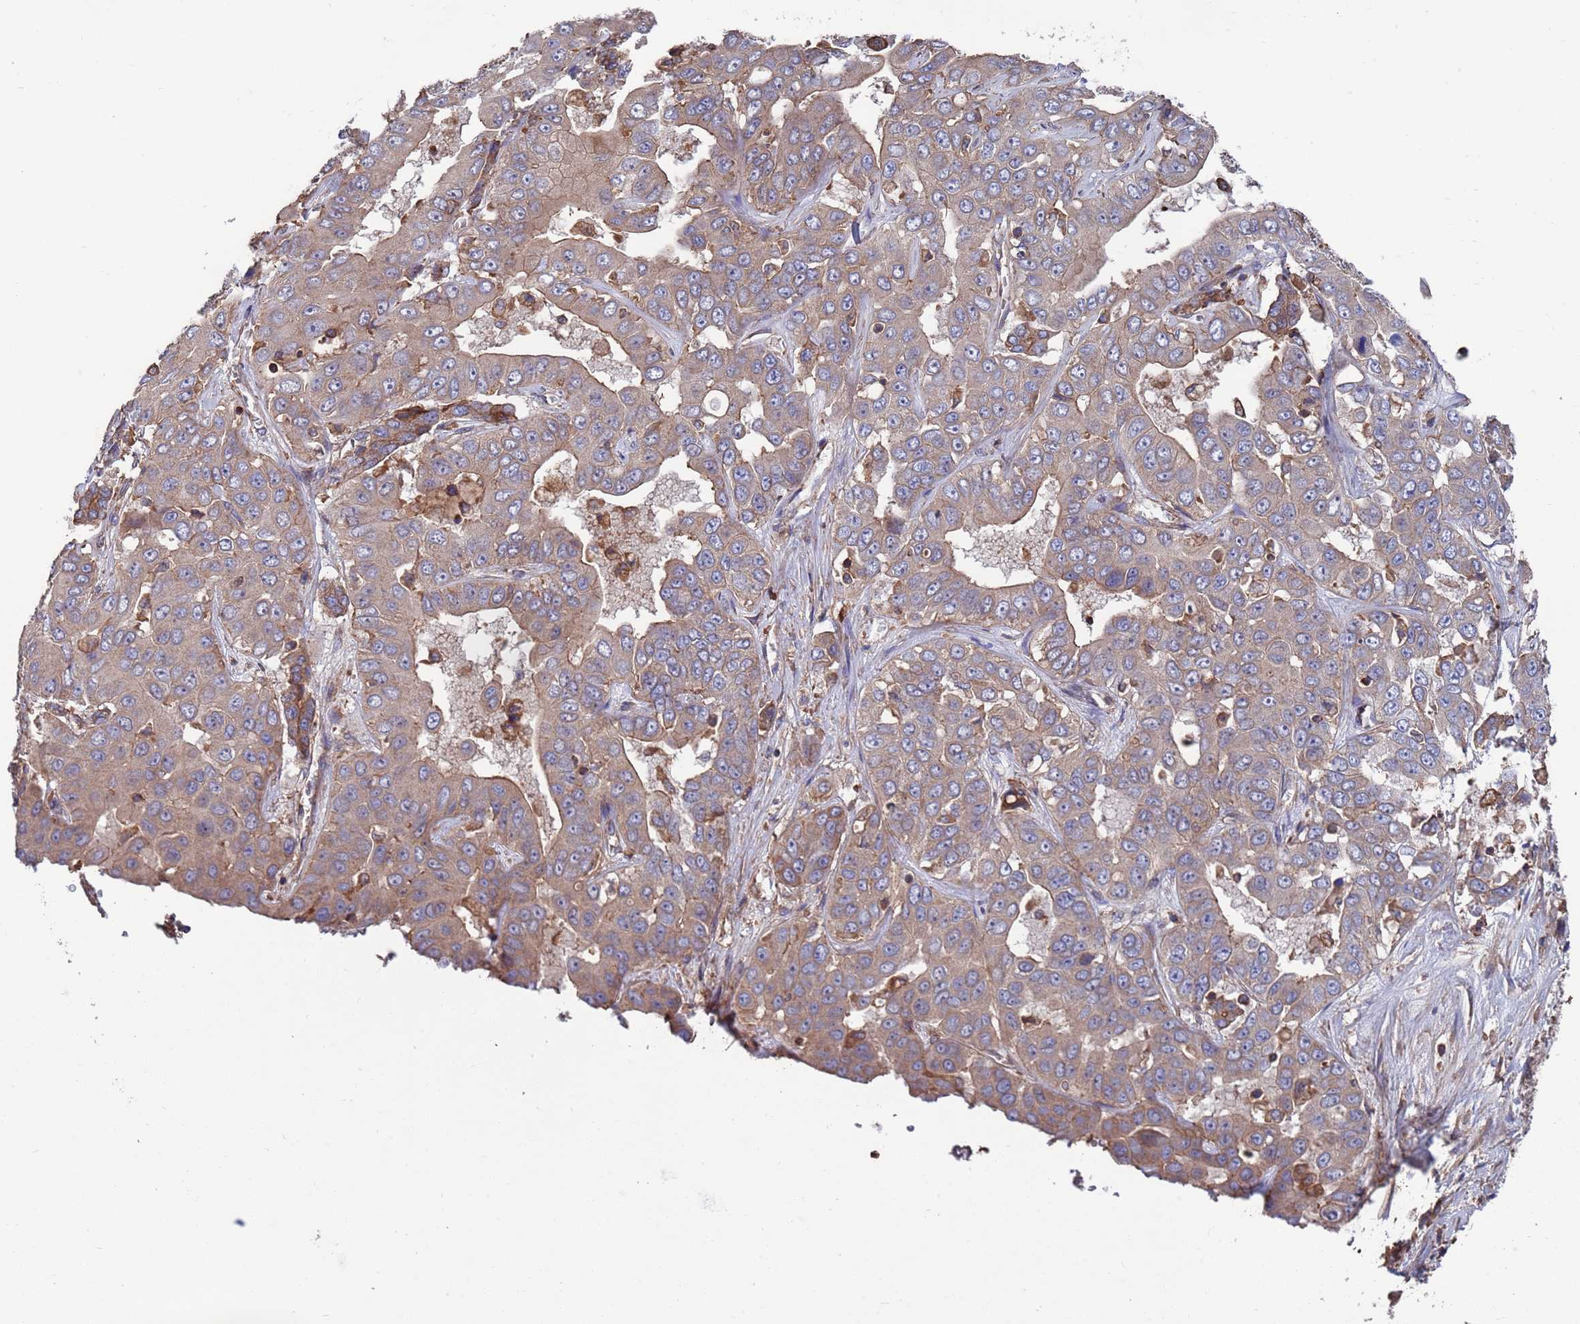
{"staining": {"intensity": "weak", "quantity": ">75%", "location": "cytoplasmic/membranous"}, "tissue": "liver cancer", "cell_type": "Tumor cells", "image_type": "cancer", "snomed": [{"axis": "morphology", "description": "Cholangiocarcinoma"}, {"axis": "topography", "description": "Liver"}], "caption": "Weak cytoplasmic/membranous positivity is seen in about >75% of tumor cells in liver cancer. The staining was performed using DAB (3,3'-diaminobenzidine), with brown indicating positive protein expression. Nuclei are stained blue with hematoxylin.", "gene": "PYCR1", "patient": {"sex": "female", "age": 52}}